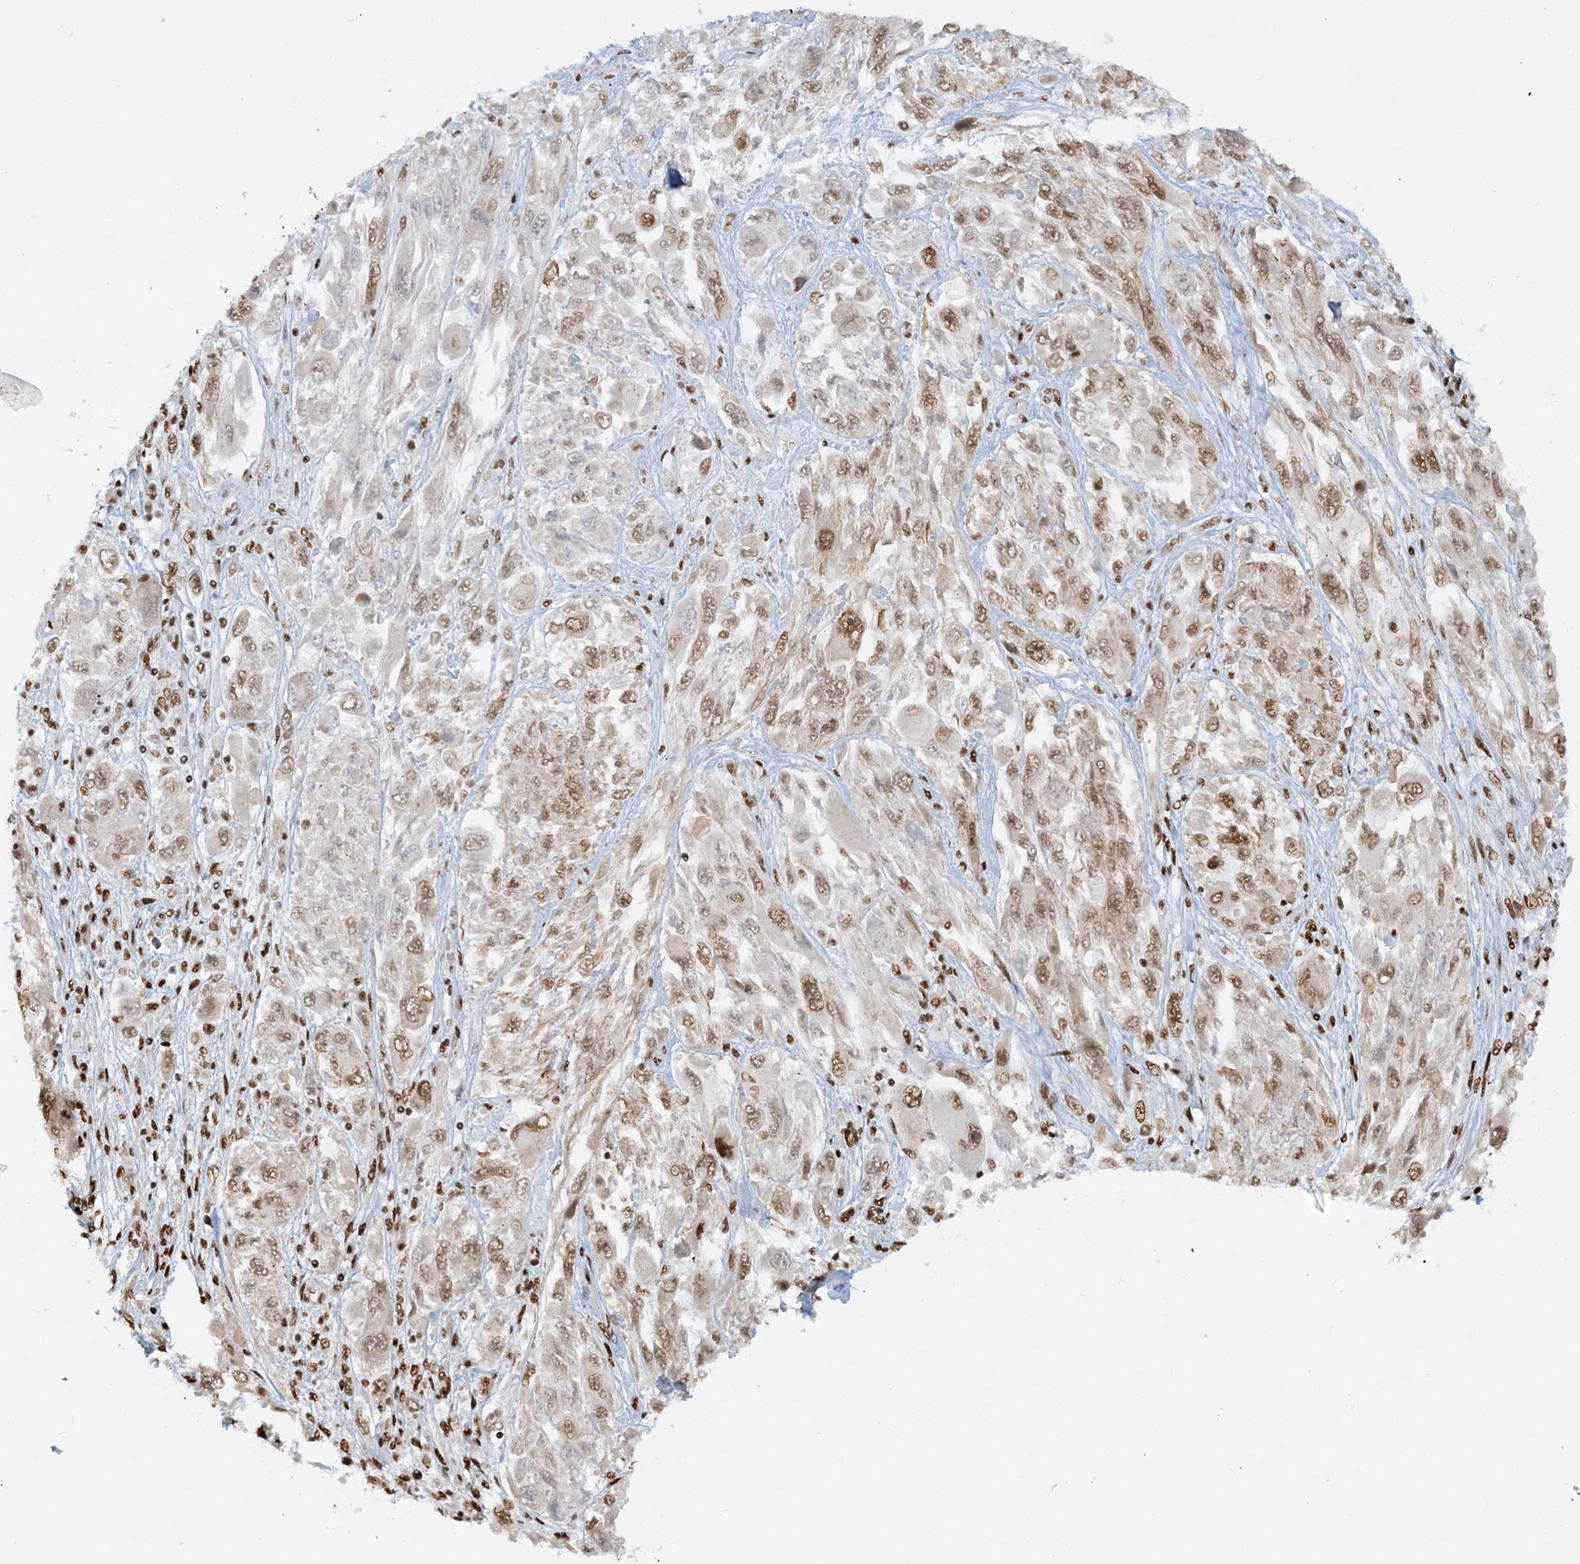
{"staining": {"intensity": "moderate", "quantity": ">75%", "location": "nuclear"}, "tissue": "melanoma", "cell_type": "Tumor cells", "image_type": "cancer", "snomed": [{"axis": "morphology", "description": "Malignant melanoma, NOS"}, {"axis": "topography", "description": "Skin"}], "caption": "DAB (3,3'-diaminobenzidine) immunohistochemical staining of human melanoma shows moderate nuclear protein staining in about >75% of tumor cells. (Stains: DAB in brown, nuclei in blue, Microscopy: brightfield microscopy at high magnification).", "gene": "DELE1", "patient": {"sex": "female", "age": 91}}